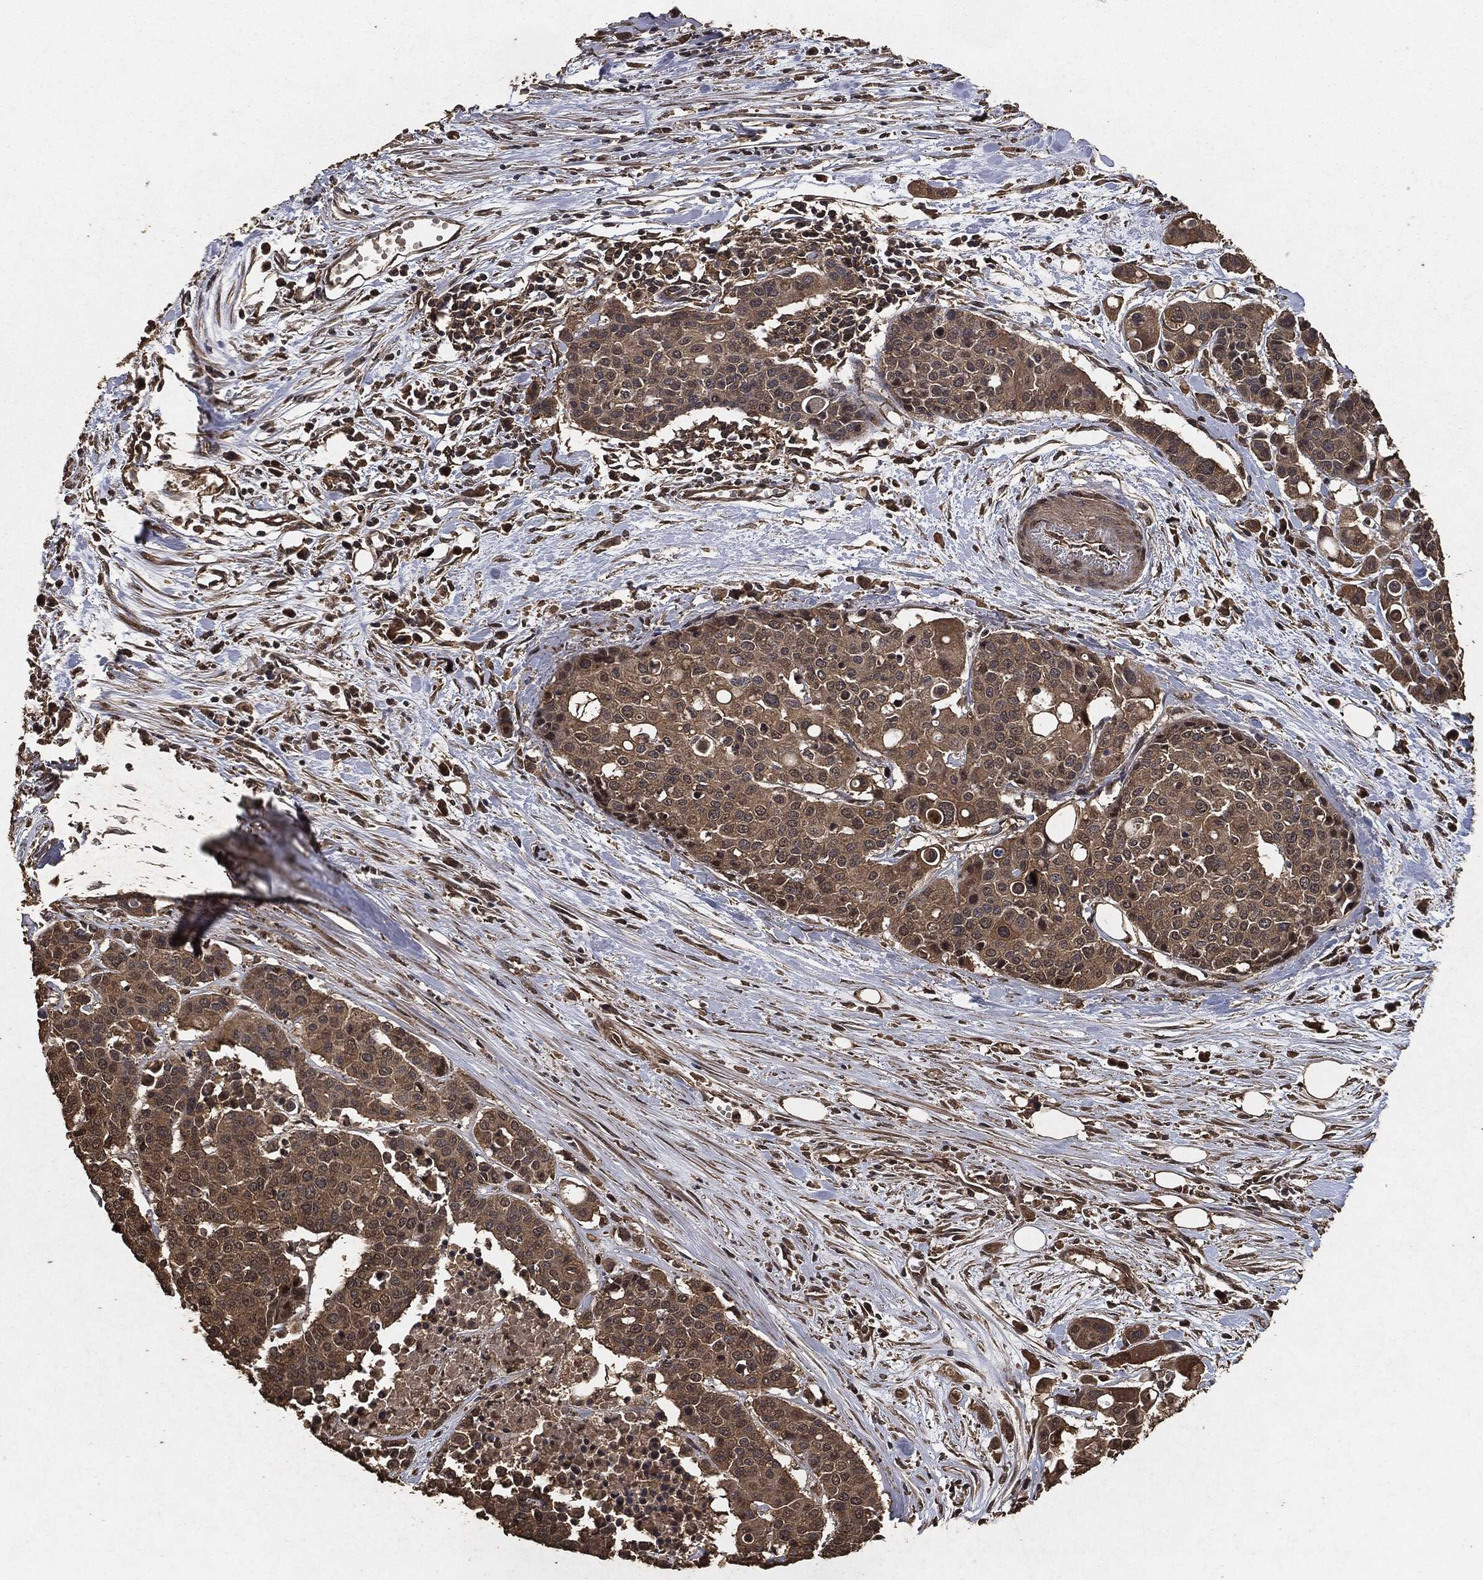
{"staining": {"intensity": "weak", "quantity": ">75%", "location": "cytoplasmic/membranous"}, "tissue": "carcinoid", "cell_type": "Tumor cells", "image_type": "cancer", "snomed": [{"axis": "morphology", "description": "Carcinoid, malignant, NOS"}, {"axis": "topography", "description": "Colon"}], "caption": "Tumor cells reveal weak cytoplasmic/membranous staining in approximately >75% of cells in carcinoid.", "gene": "AKT1S1", "patient": {"sex": "male", "age": 81}}